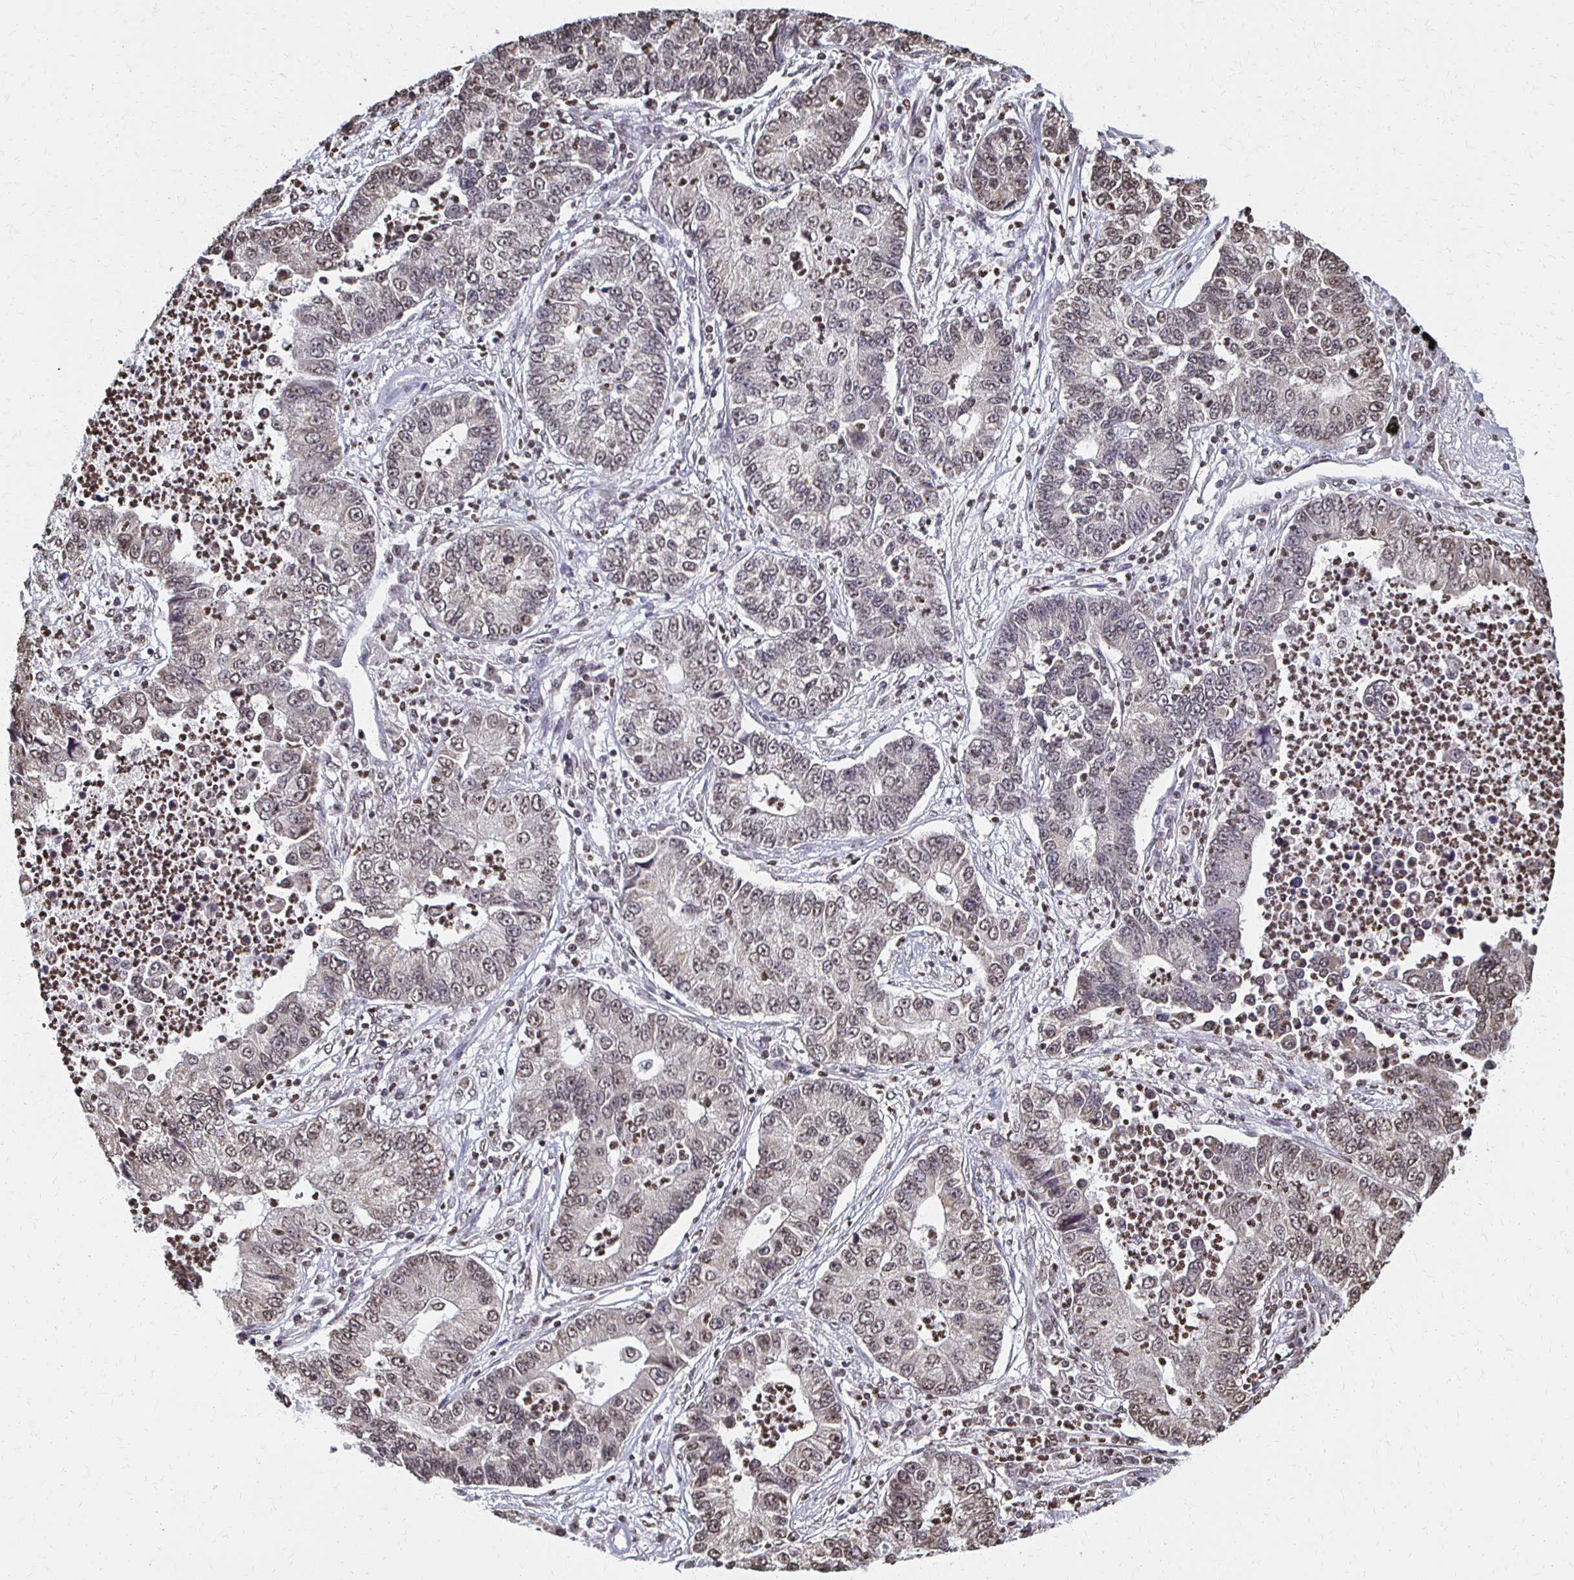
{"staining": {"intensity": "weak", "quantity": "25%-75%", "location": "nuclear"}, "tissue": "lung cancer", "cell_type": "Tumor cells", "image_type": "cancer", "snomed": [{"axis": "morphology", "description": "Adenocarcinoma, NOS"}, {"axis": "topography", "description": "Lung"}], "caption": "The image reveals a brown stain indicating the presence of a protein in the nuclear of tumor cells in lung cancer. The protein of interest is shown in brown color, while the nuclei are stained blue.", "gene": "HOXA9", "patient": {"sex": "female", "age": 57}}